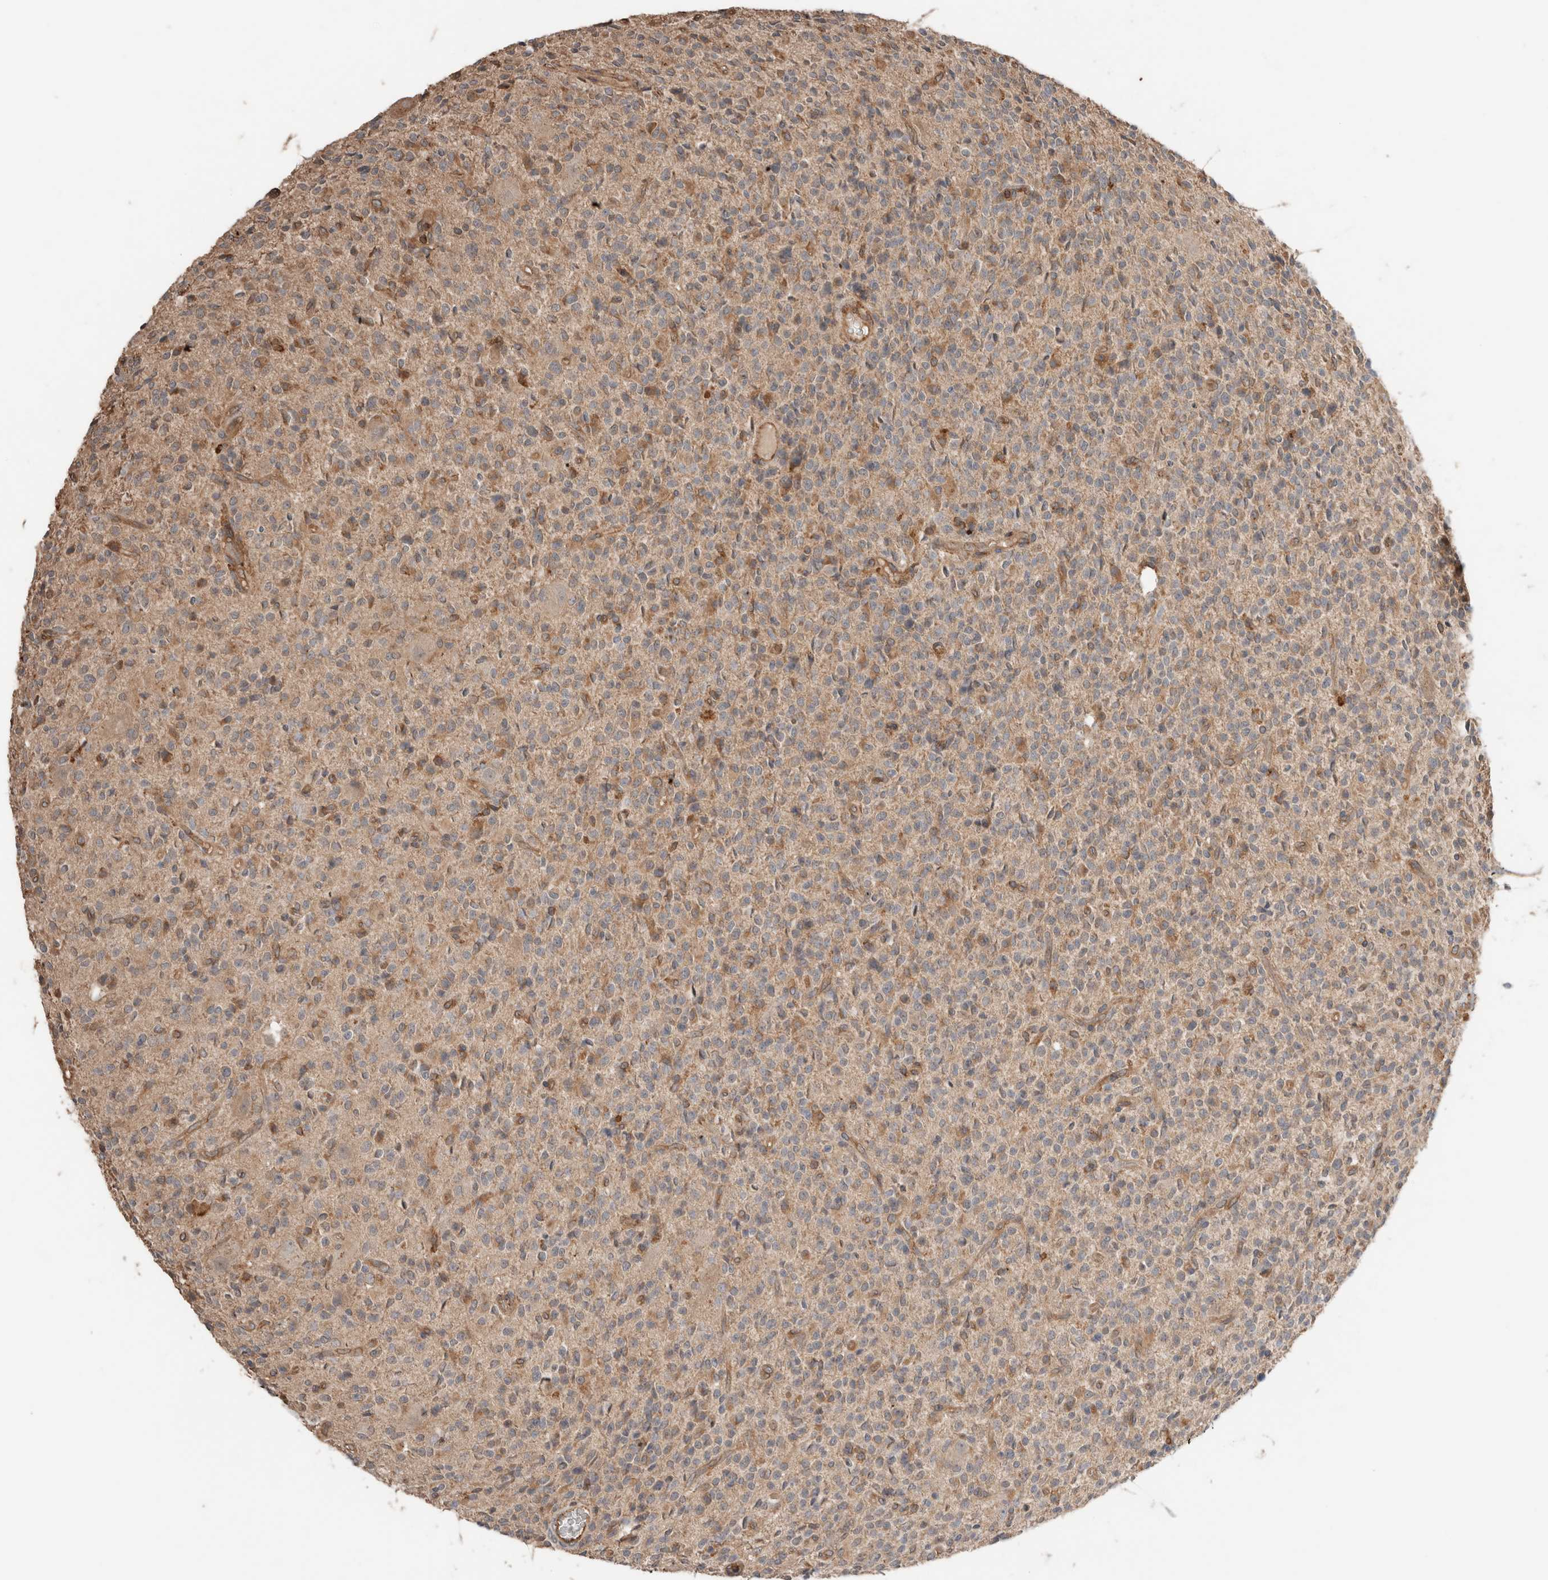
{"staining": {"intensity": "weak", "quantity": "<25%", "location": "cytoplasmic/membranous"}, "tissue": "glioma", "cell_type": "Tumor cells", "image_type": "cancer", "snomed": [{"axis": "morphology", "description": "Glioma, malignant, High grade"}, {"axis": "topography", "description": "Brain"}], "caption": "A micrograph of human glioma is negative for staining in tumor cells.", "gene": "ERAP2", "patient": {"sex": "male", "age": 34}}